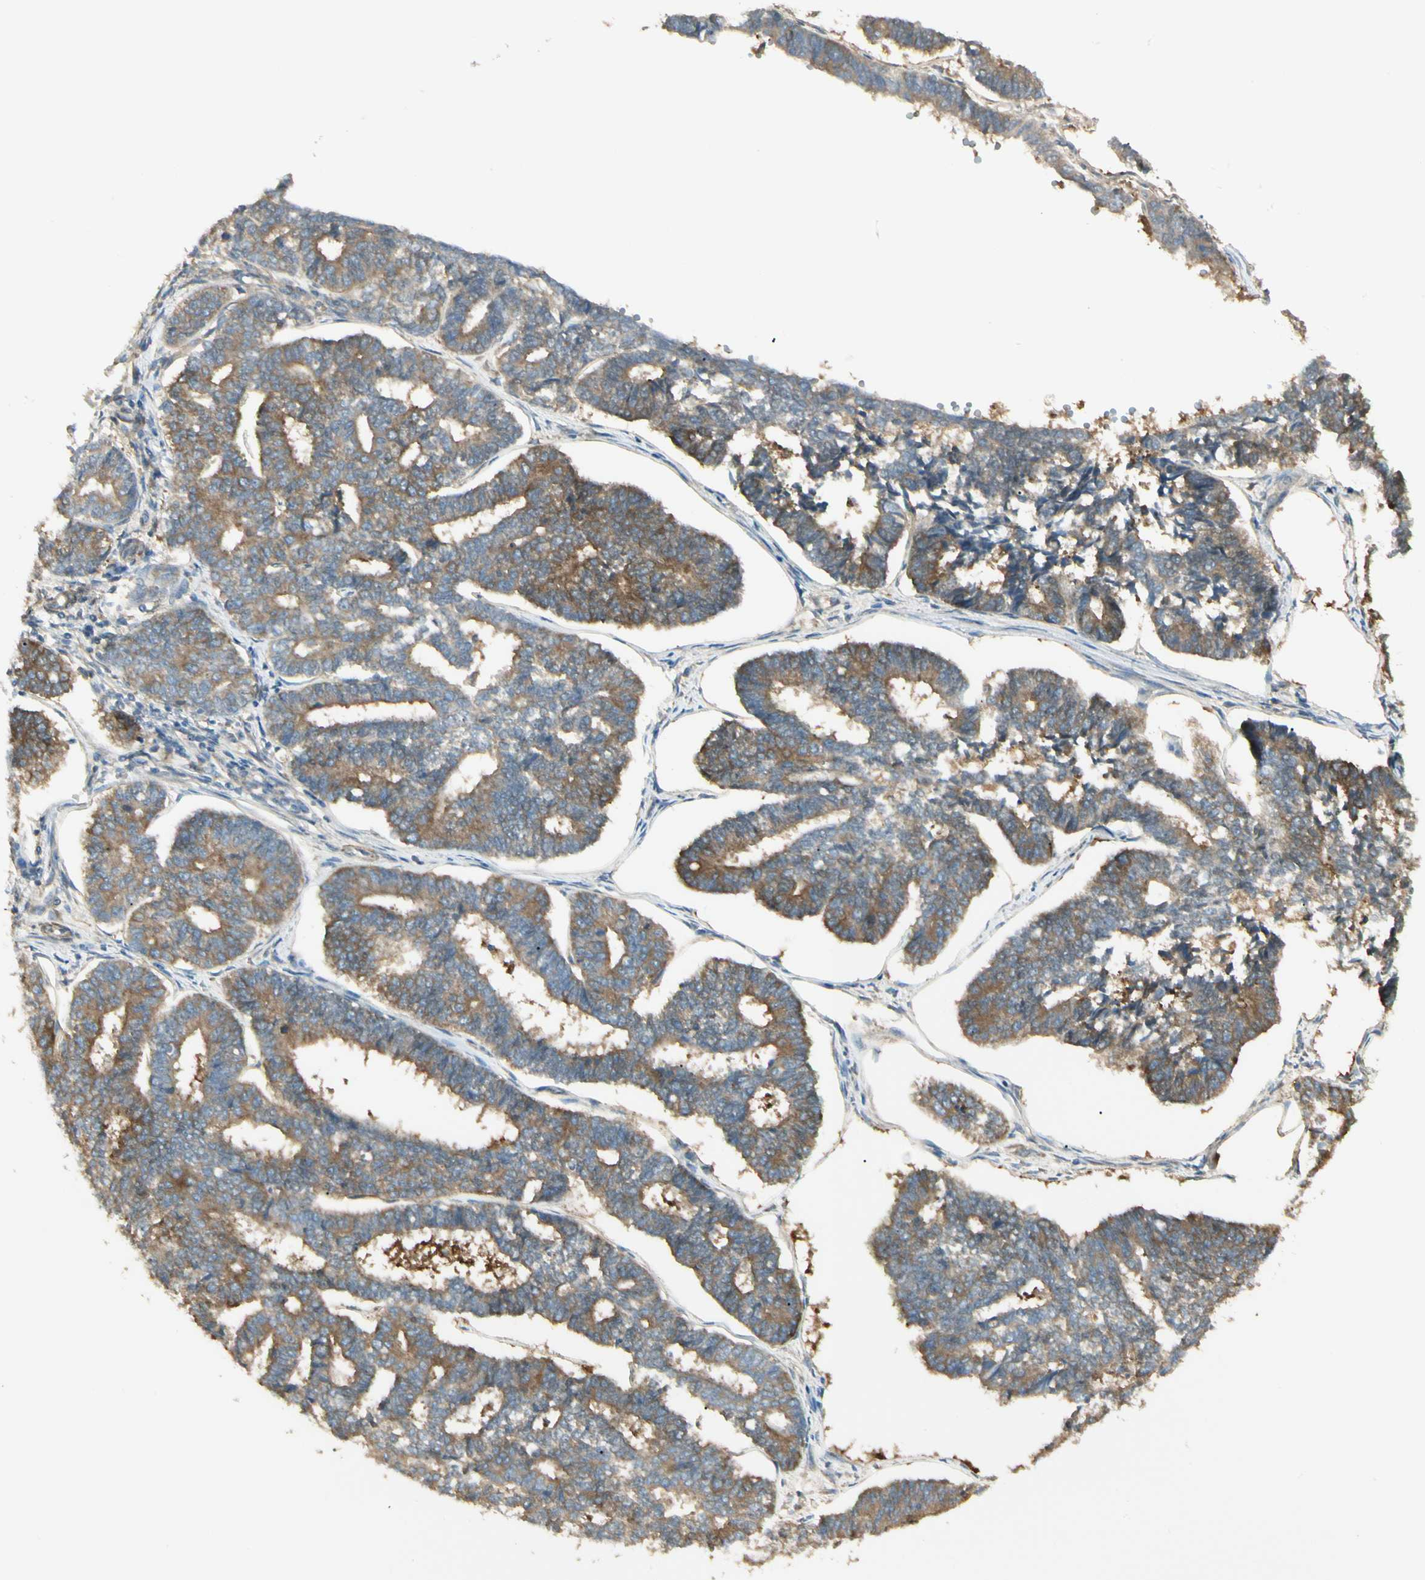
{"staining": {"intensity": "moderate", "quantity": ">75%", "location": "cytoplasmic/membranous"}, "tissue": "endometrial cancer", "cell_type": "Tumor cells", "image_type": "cancer", "snomed": [{"axis": "morphology", "description": "Adenocarcinoma, NOS"}, {"axis": "topography", "description": "Endometrium"}], "caption": "High-power microscopy captured an IHC image of endometrial adenocarcinoma, revealing moderate cytoplasmic/membranous staining in about >75% of tumor cells. (Stains: DAB (3,3'-diaminobenzidine) in brown, nuclei in blue, Microscopy: brightfield microscopy at high magnification).", "gene": "IRAG1", "patient": {"sex": "female", "age": 70}}